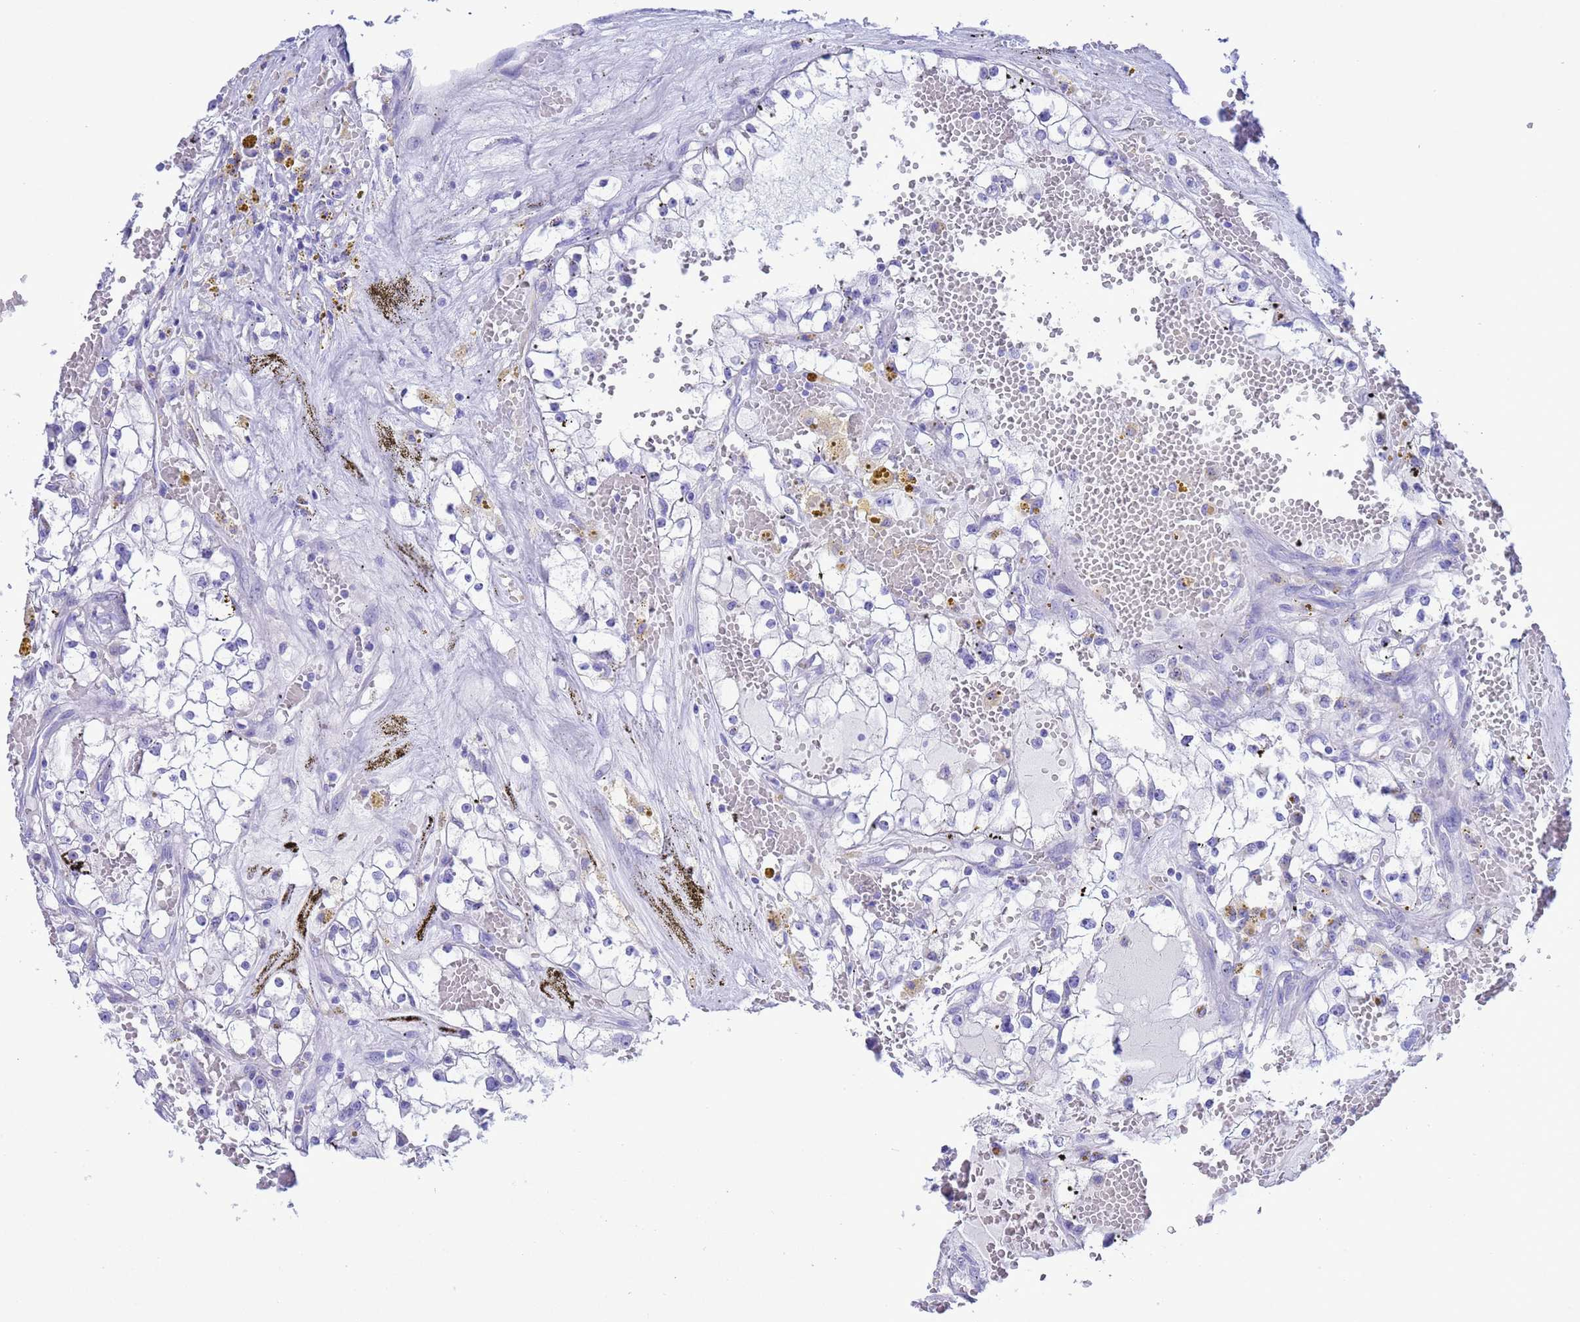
{"staining": {"intensity": "negative", "quantity": "none", "location": "none"}, "tissue": "renal cancer", "cell_type": "Tumor cells", "image_type": "cancer", "snomed": [{"axis": "morphology", "description": "Adenocarcinoma, NOS"}, {"axis": "topography", "description": "Kidney"}], "caption": "An image of human renal cancer (adenocarcinoma) is negative for staining in tumor cells.", "gene": "GSTM1", "patient": {"sex": "male", "age": 56}}